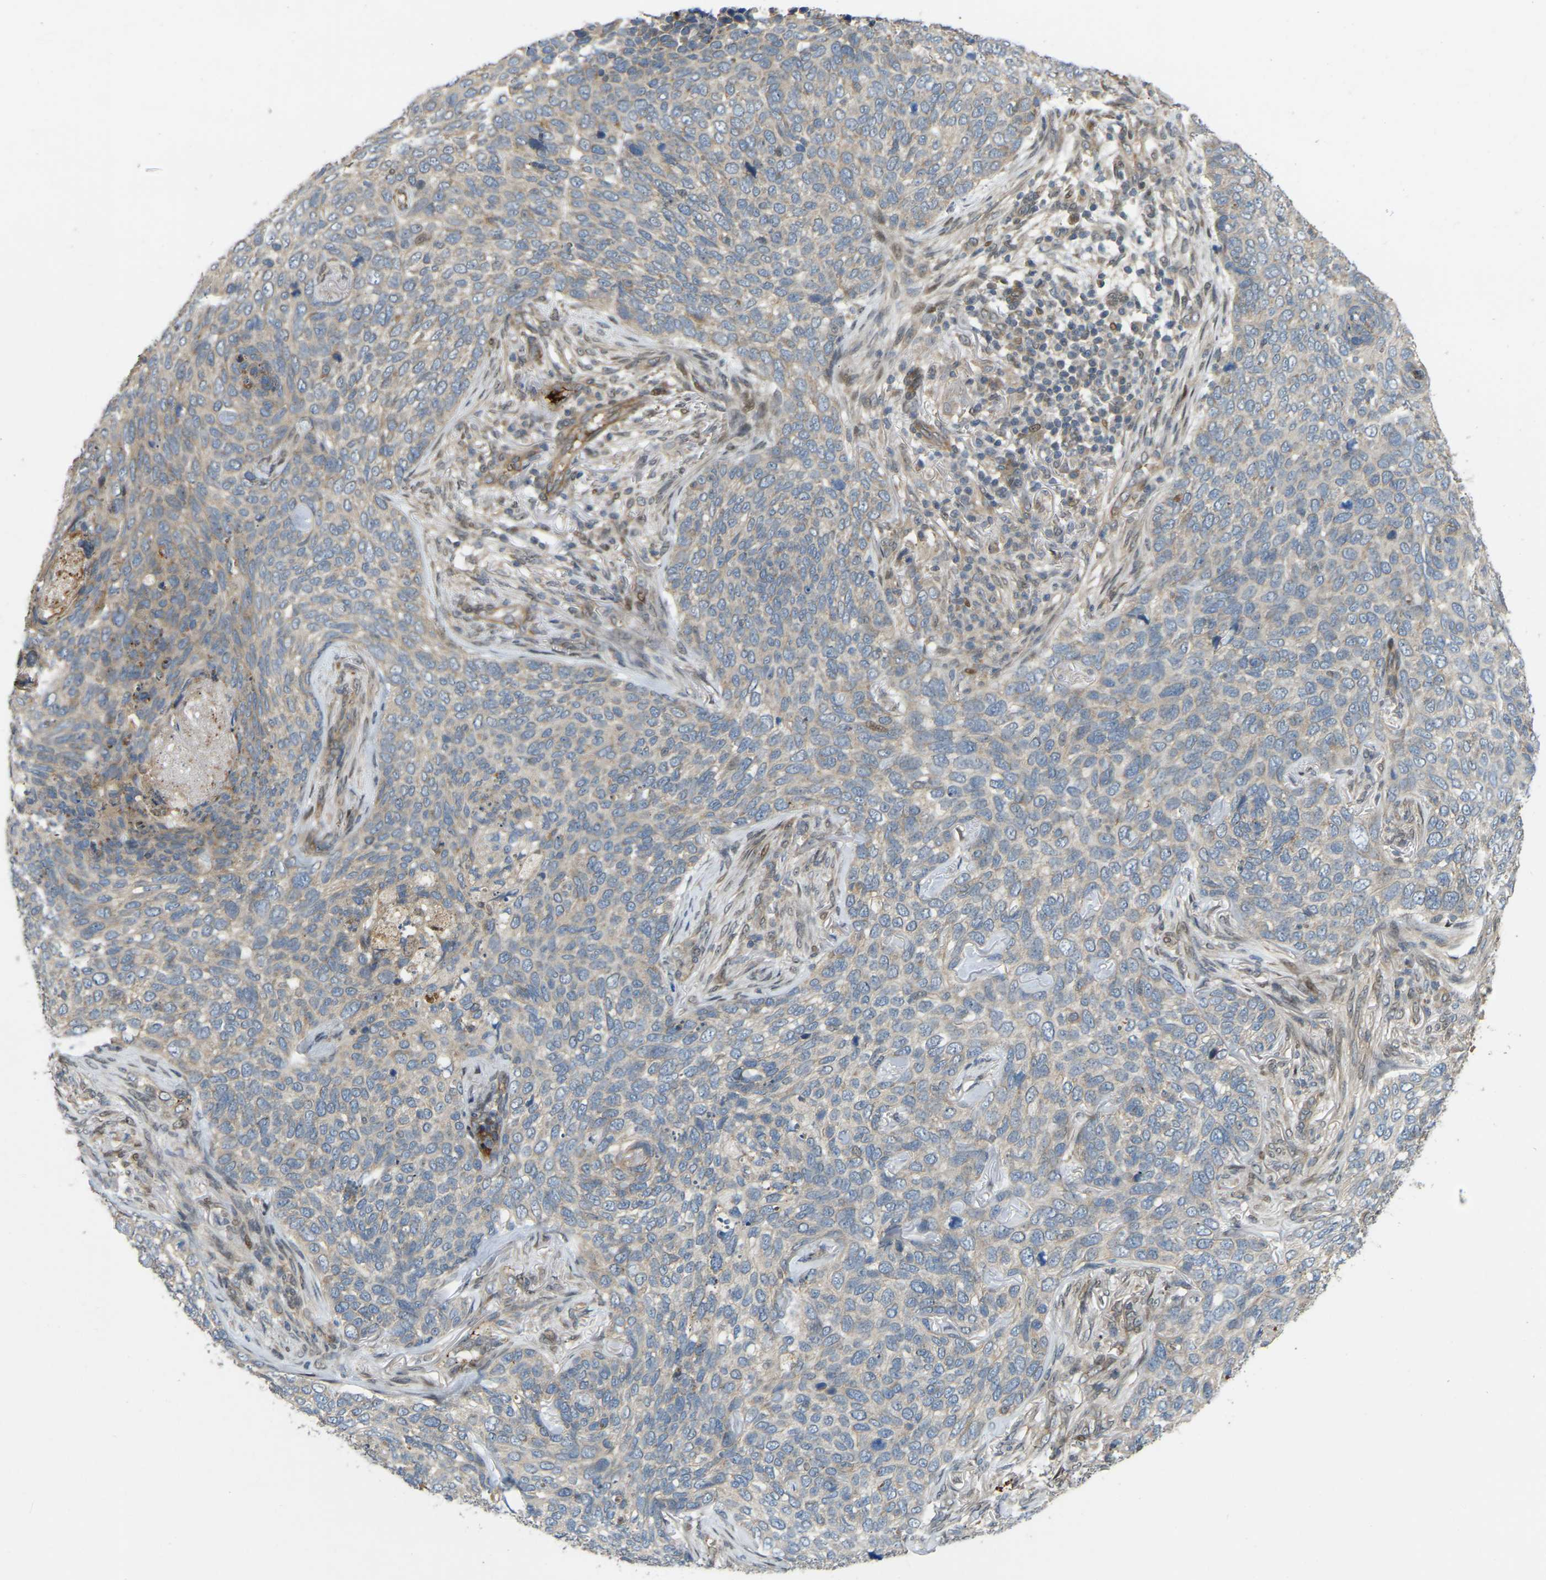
{"staining": {"intensity": "weak", "quantity": "25%-75%", "location": "cytoplasmic/membranous"}, "tissue": "skin cancer", "cell_type": "Tumor cells", "image_type": "cancer", "snomed": [{"axis": "morphology", "description": "Basal cell carcinoma"}, {"axis": "topography", "description": "Skin"}], "caption": "The micrograph shows staining of skin cancer, revealing weak cytoplasmic/membranous protein staining (brown color) within tumor cells.", "gene": "C21orf91", "patient": {"sex": "female", "age": 64}}